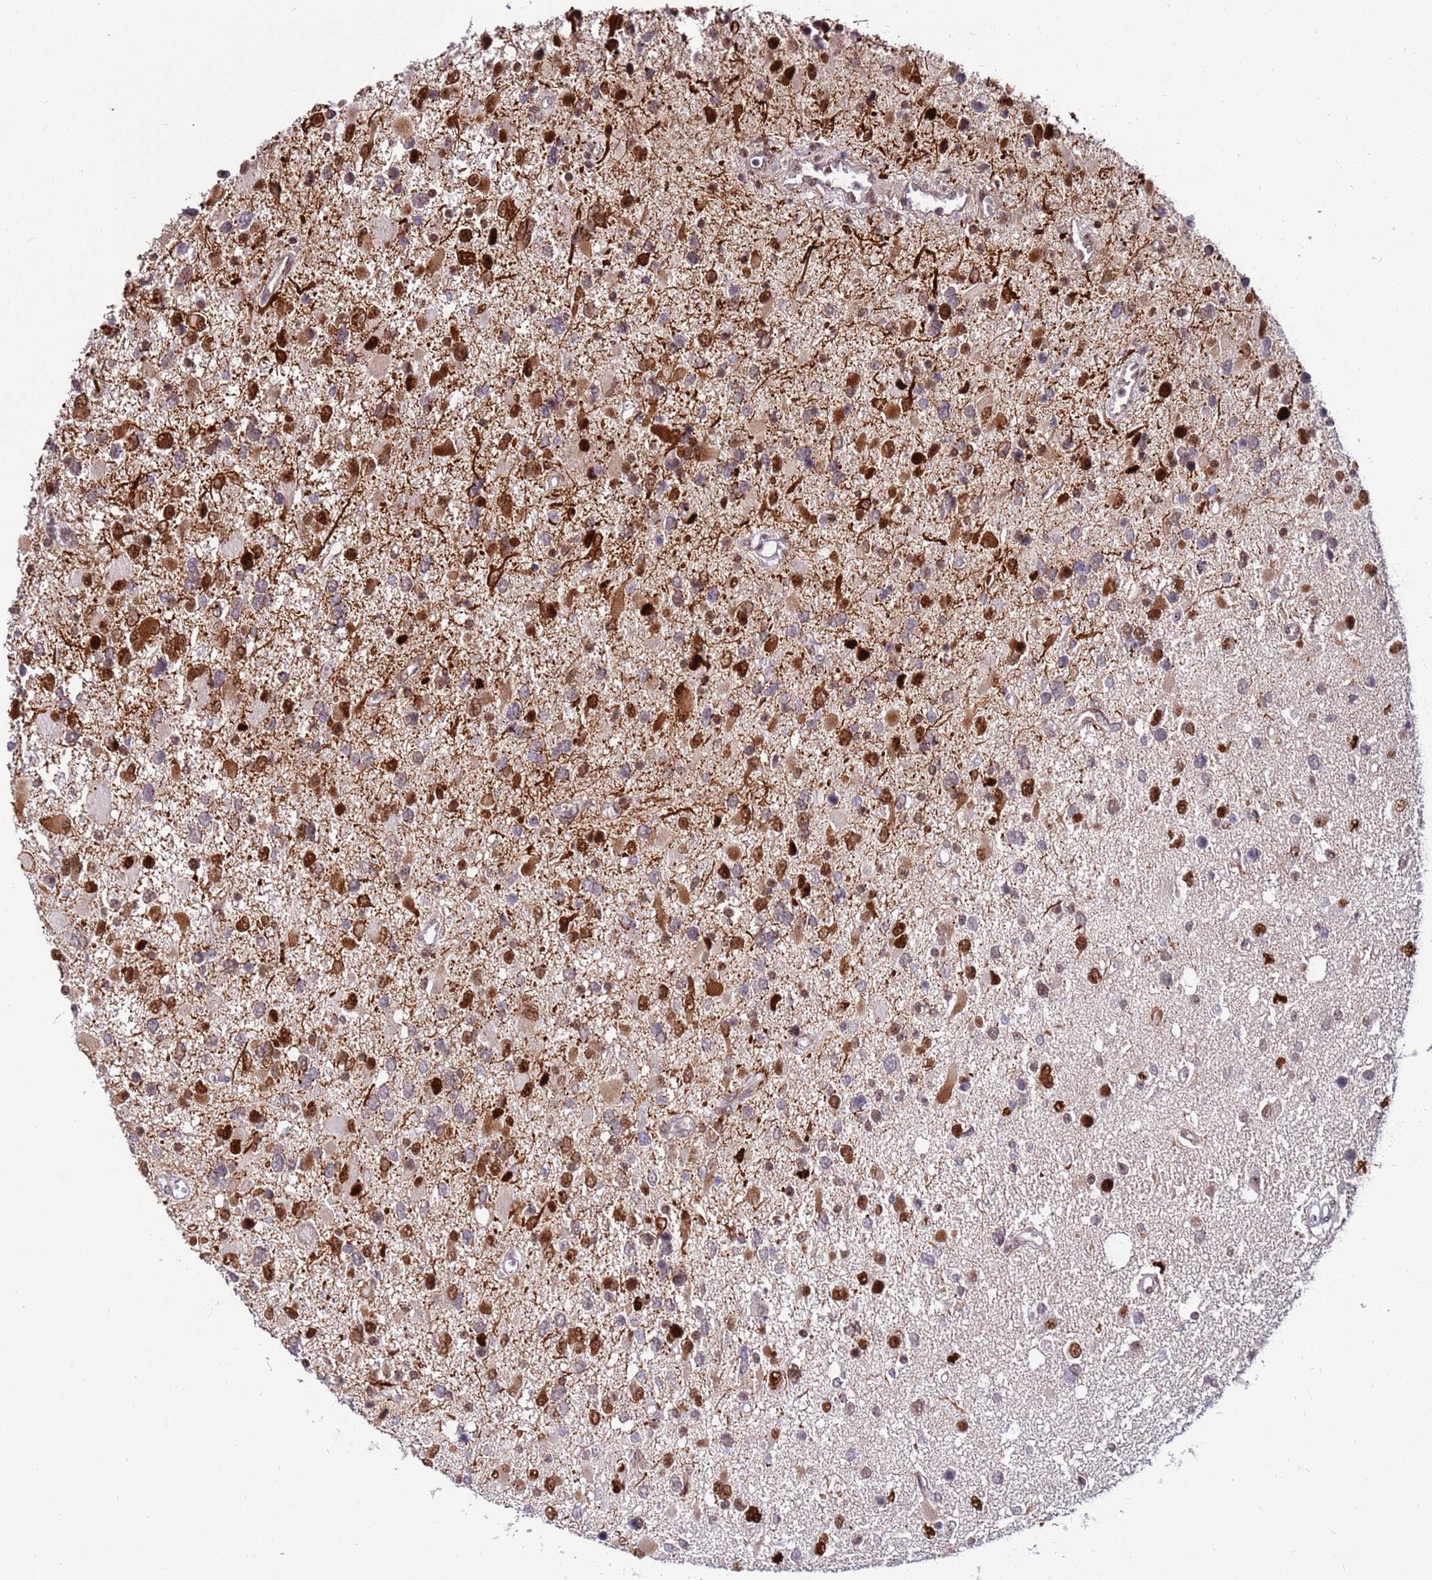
{"staining": {"intensity": "strong", "quantity": "25%-75%", "location": "nuclear"}, "tissue": "glioma", "cell_type": "Tumor cells", "image_type": "cancer", "snomed": [{"axis": "morphology", "description": "Glioma, malignant, High grade"}, {"axis": "topography", "description": "Brain"}], "caption": "Immunohistochemistry micrograph of human glioma stained for a protein (brown), which reveals high levels of strong nuclear positivity in approximately 25%-75% of tumor cells.", "gene": "KPNA4", "patient": {"sex": "male", "age": 53}}